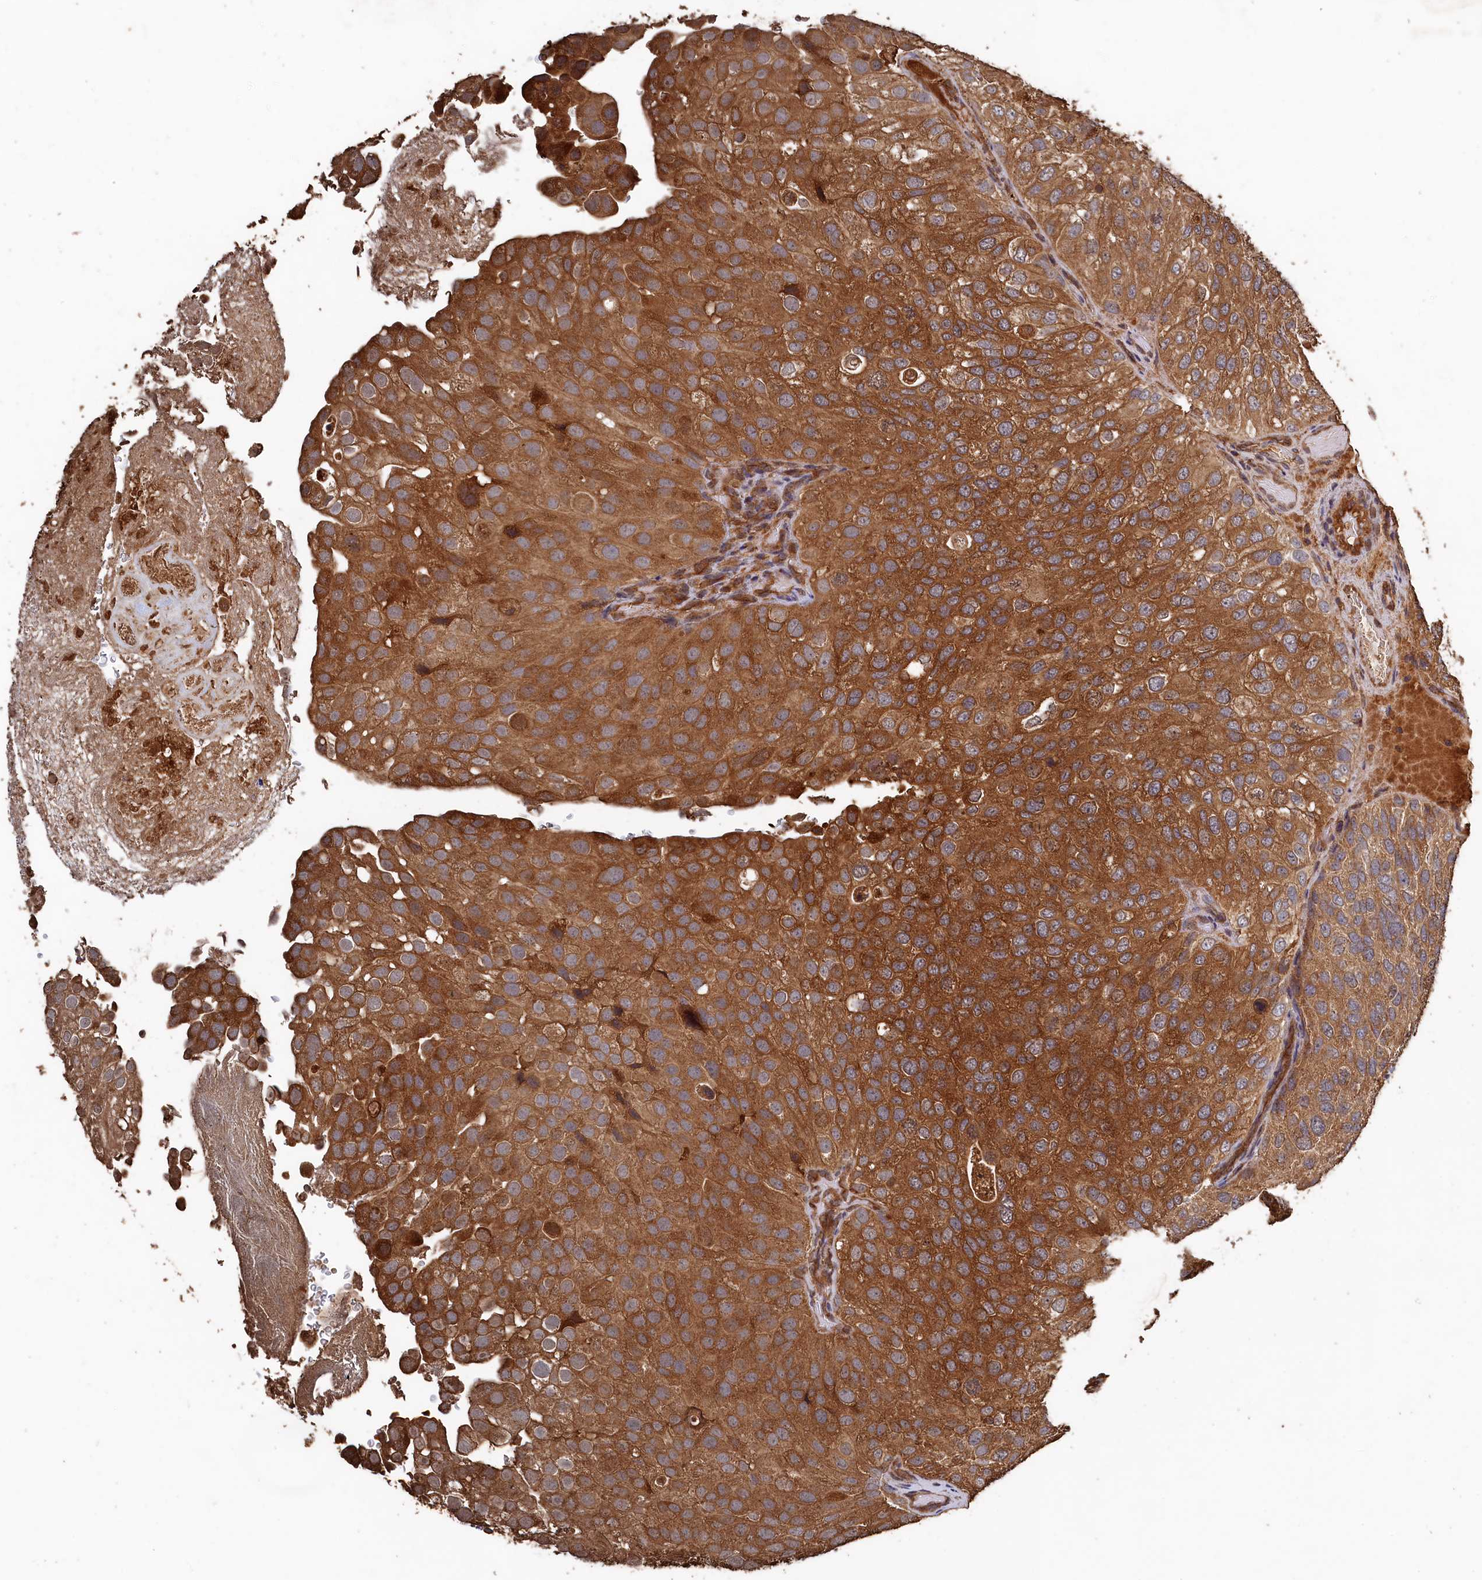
{"staining": {"intensity": "moderate", "quantity": ">75%", "location": "cytoplasmic/membranous"}, "tissue": "urothelial cancer", "cell_type": "Tumor cells", "image_type": "cancer", "snomed": [{"axis": "morphology", "description": "Urothelial carcinoma, Low grade"}, {"axis": "topography", "description": "Urinary bladder"}], "caption": "The image reveals staining of urothelial carcinoma (low-grade), revealing moderate cytoplasmic/membranous protein expression (brown color) within tumor cells.", "gene": "SNX33", "patient": {"sex": "male", "age": 78}}